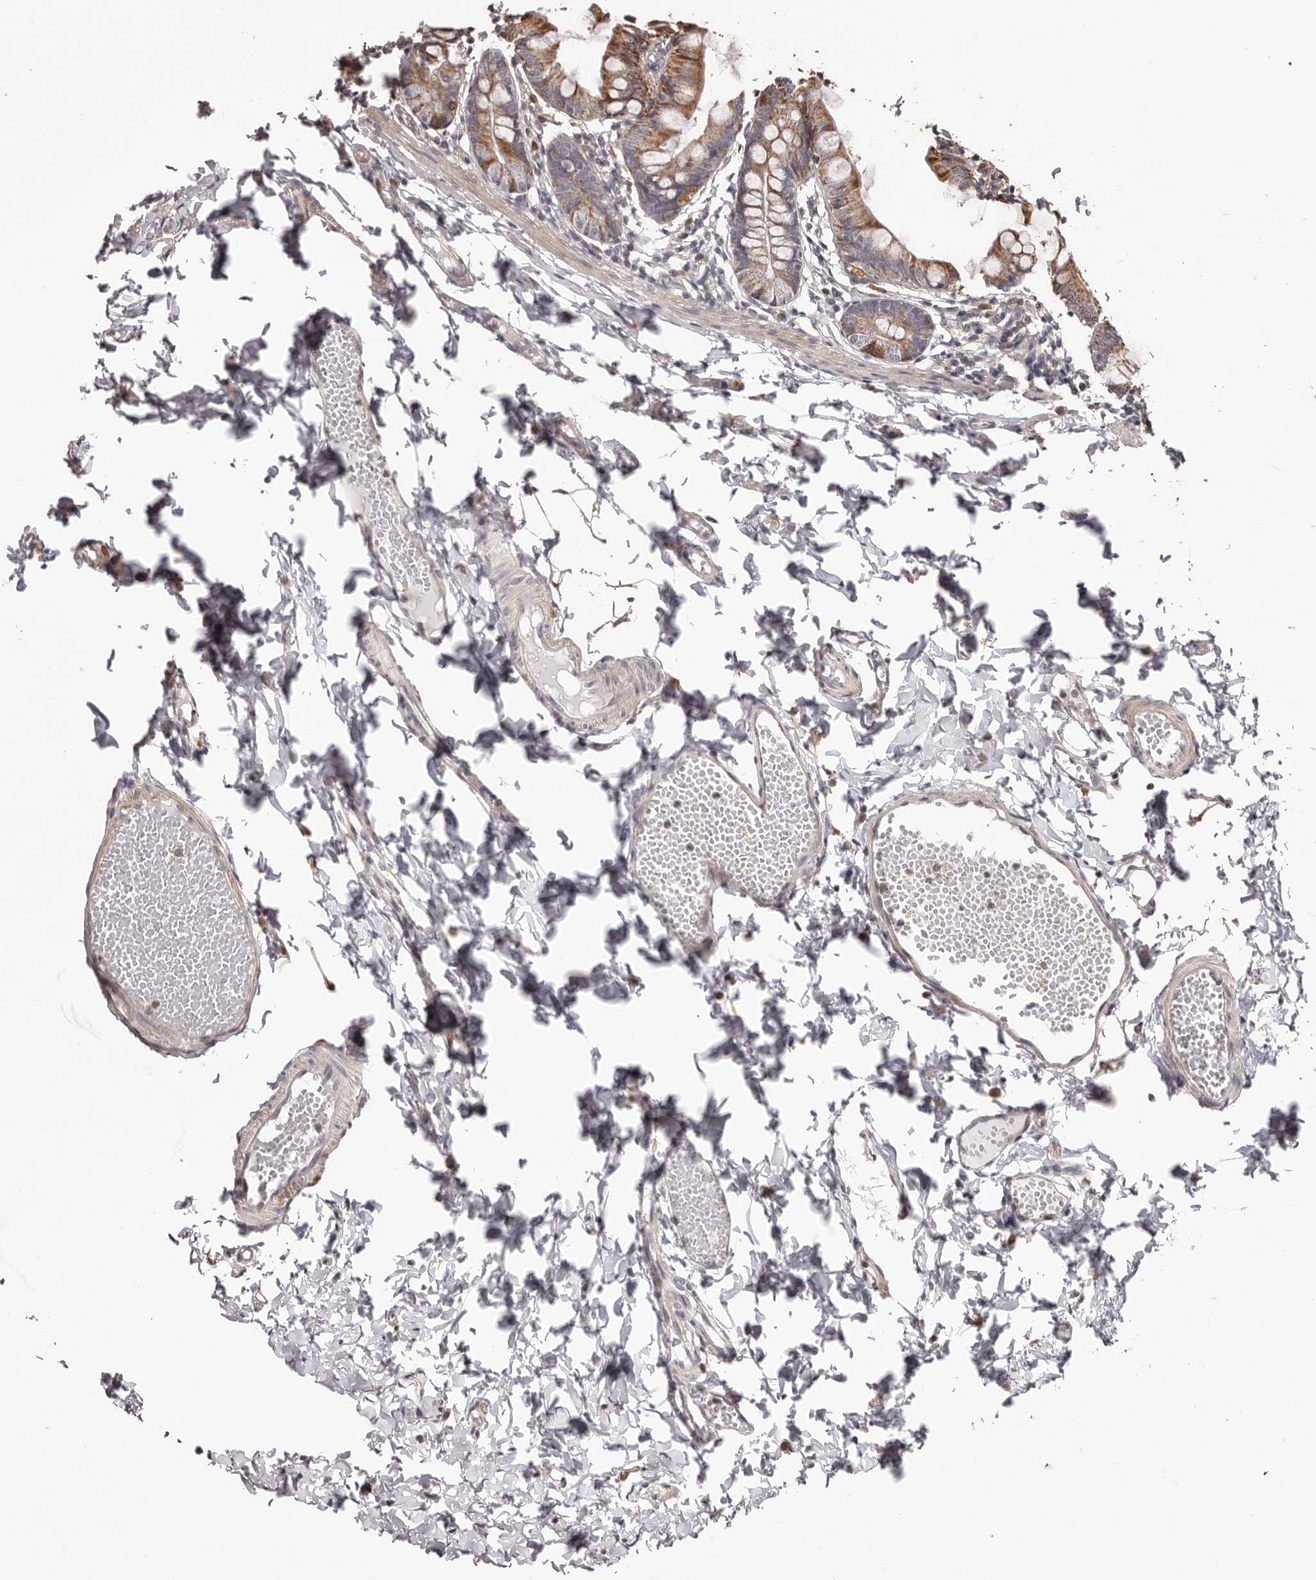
{"staining": {"intensity": "moderate", "quantity": ">75%", "location": "cytoplasmic/membranous"}, "tissue": "small intestine", "cell_type": "Glandular cells", "image_type": "normal", "snomed": [{"axis": "morphology", "description": "Normal tissue, NOS"}, {"axis": "topography", "description": "Small intestine"}], "caption": "An immunohistochemistry (IHC) micrograph of unremarkable tissue is shown. Protein staining in brown labels moderate cytoplasmic/membranous positivity in small intestine within glandular cells.", "gene": "ZCCHC7", "patient": {"sex": "male", "age": 7}}